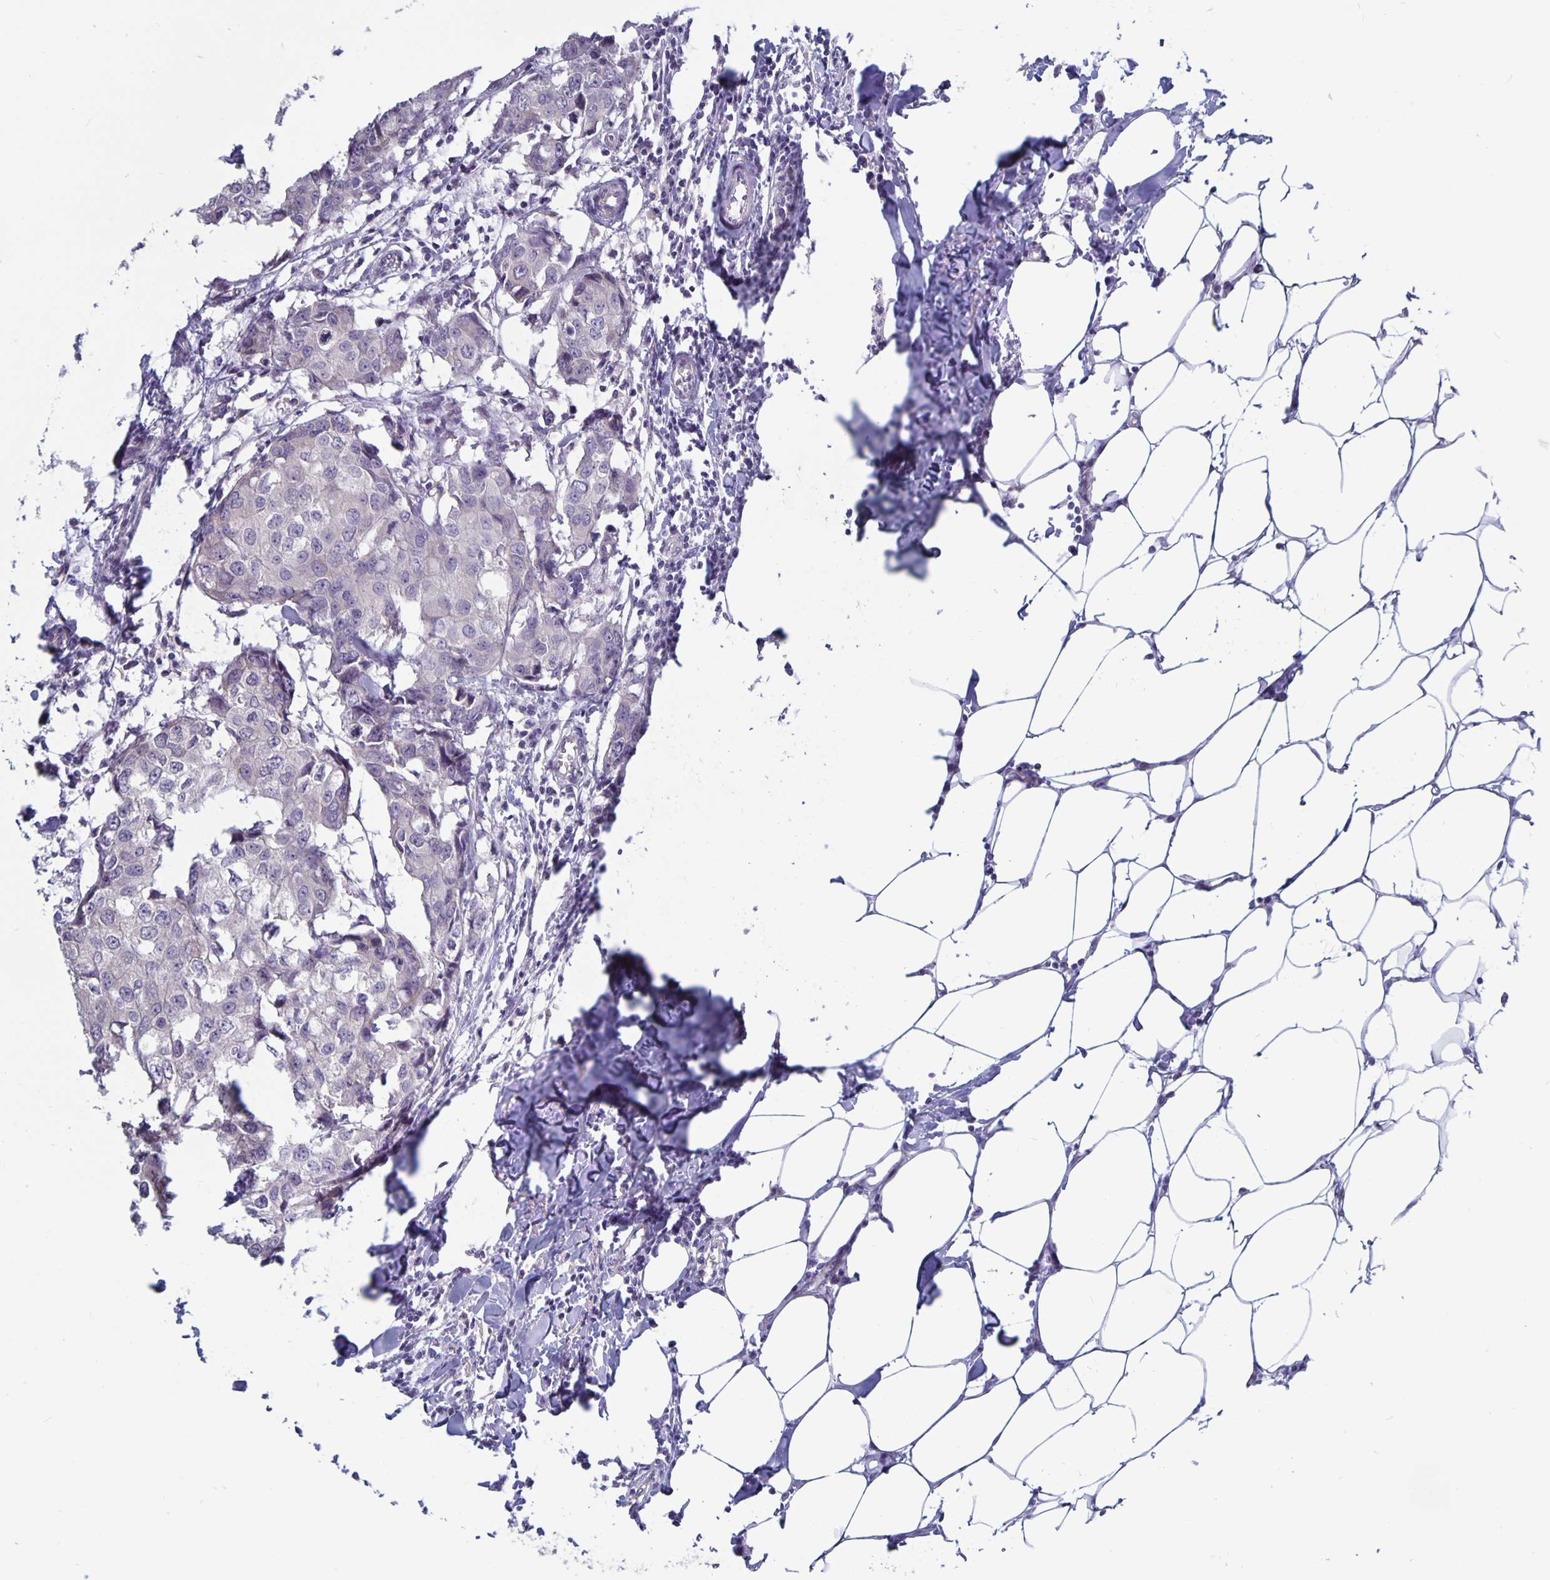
{"staining": {"intensity": "negative", "quantity": "none", "location": "none"}, "tissue": "breast cancer", "cell_type": "Tumor cells", "image_type": "cancer", "snomed": [{"axis": "morphology", "description": "Duct carcinoma"}, {"axis": "topography", "description": "Breast"}], "caption": "Tumor cells show no significant expression in breast cancer. The staining was performed using DAB to visualize the protein expression in brown, while the nuclei were stained in blue with hematoxylin (Magnification: 20x).", "gene": "PLCB3", "patient": {"sex": "female", "age": 27}}